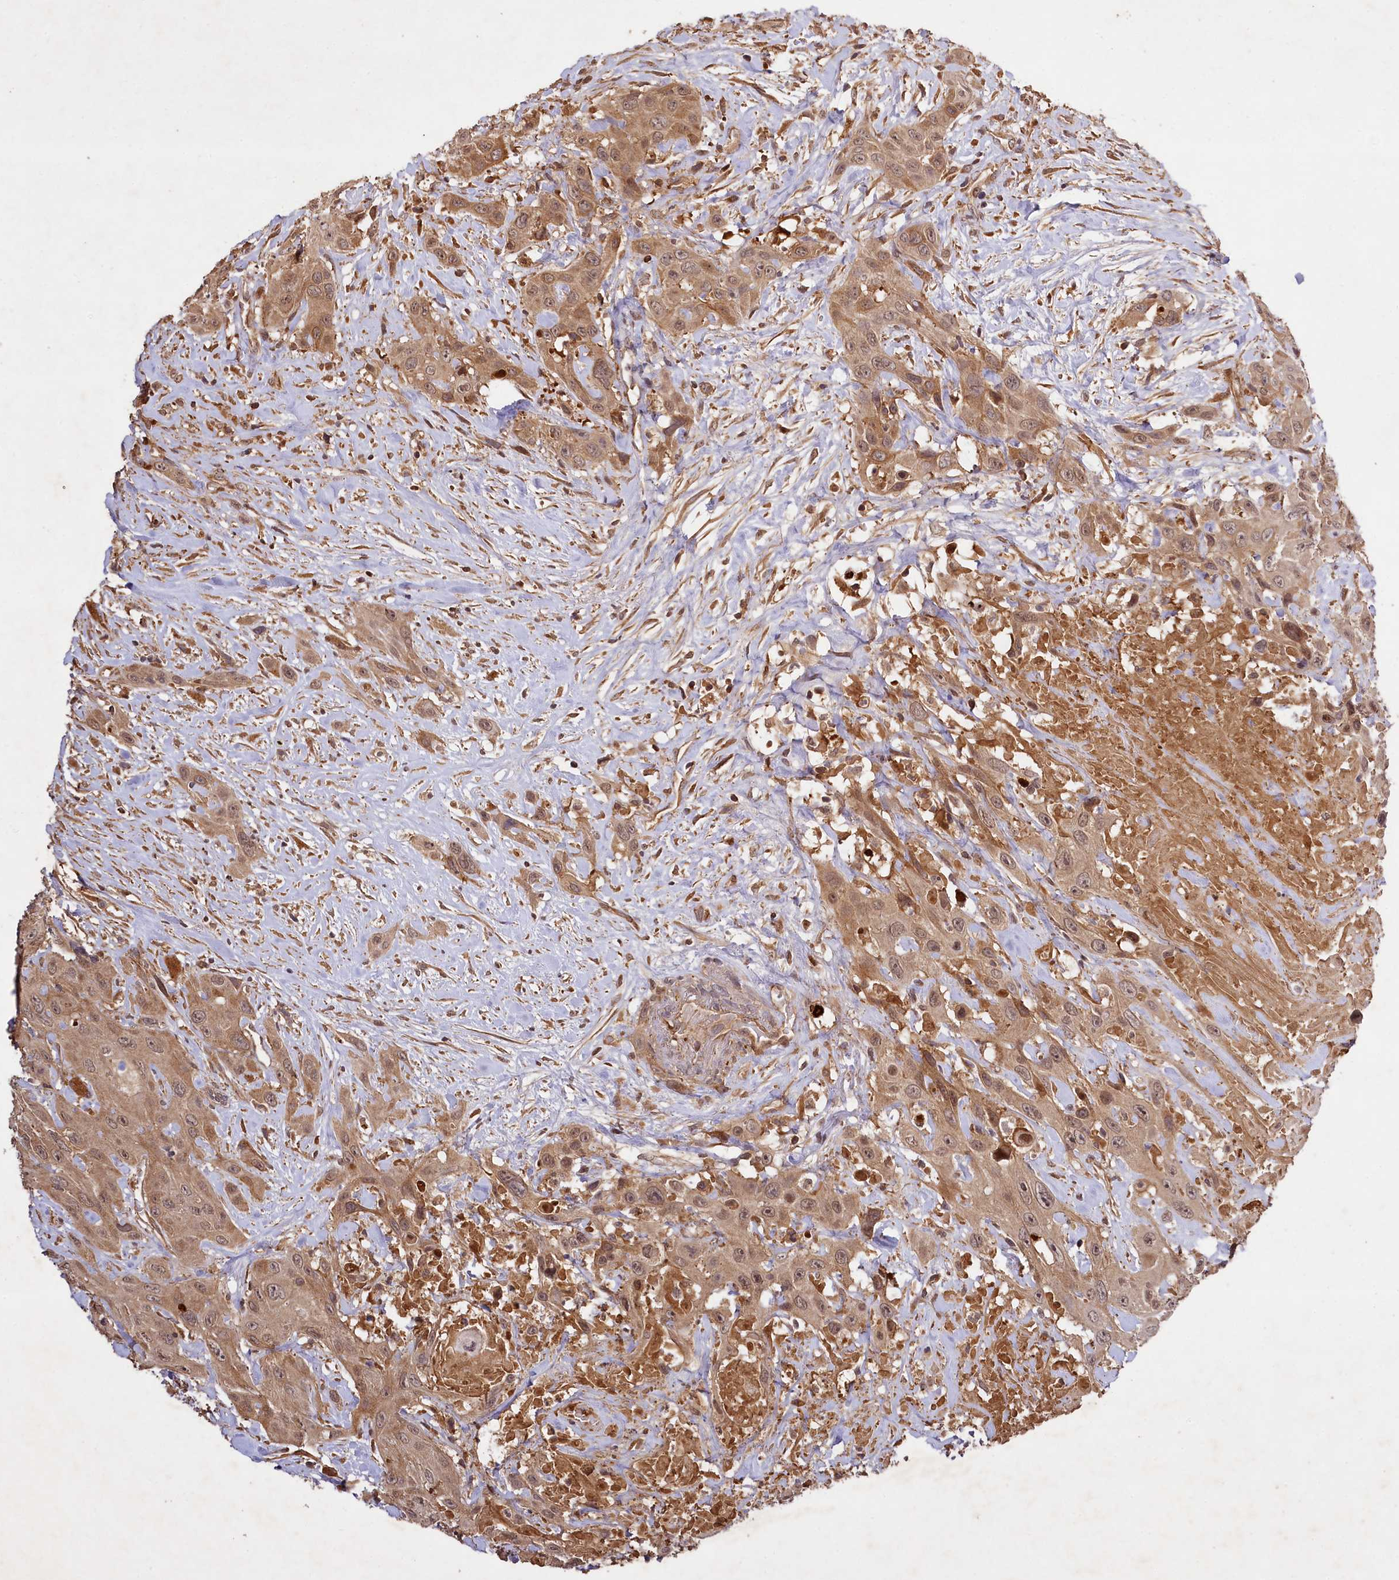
{"staining": {"intensity": "moderate", "quantity": ">75%", "location": "cytoplasmic/membranous,nuclear"}, "tissue": "head and neck cancer", "cell_type": "Tumor cells", "image_type": "cancer", "snomed": [{"axis": "morphology", "description": "Squamous cell carcinoma, NOS"}, {"axis": "topography", "description": "Head-Neck"}], "caption": "Head and neck squamous cell carcinoma tissue exhibits moderate cytoplasmic/membranous and nuclear expression in approximately >75% of tumor cells (DAB (3,3'-diaminobenzidine) IHC, brown staining for protein, blue staining for nuclei).", "gene": "MCF2L2", "patient": {"sex": "male", "age": 81}}